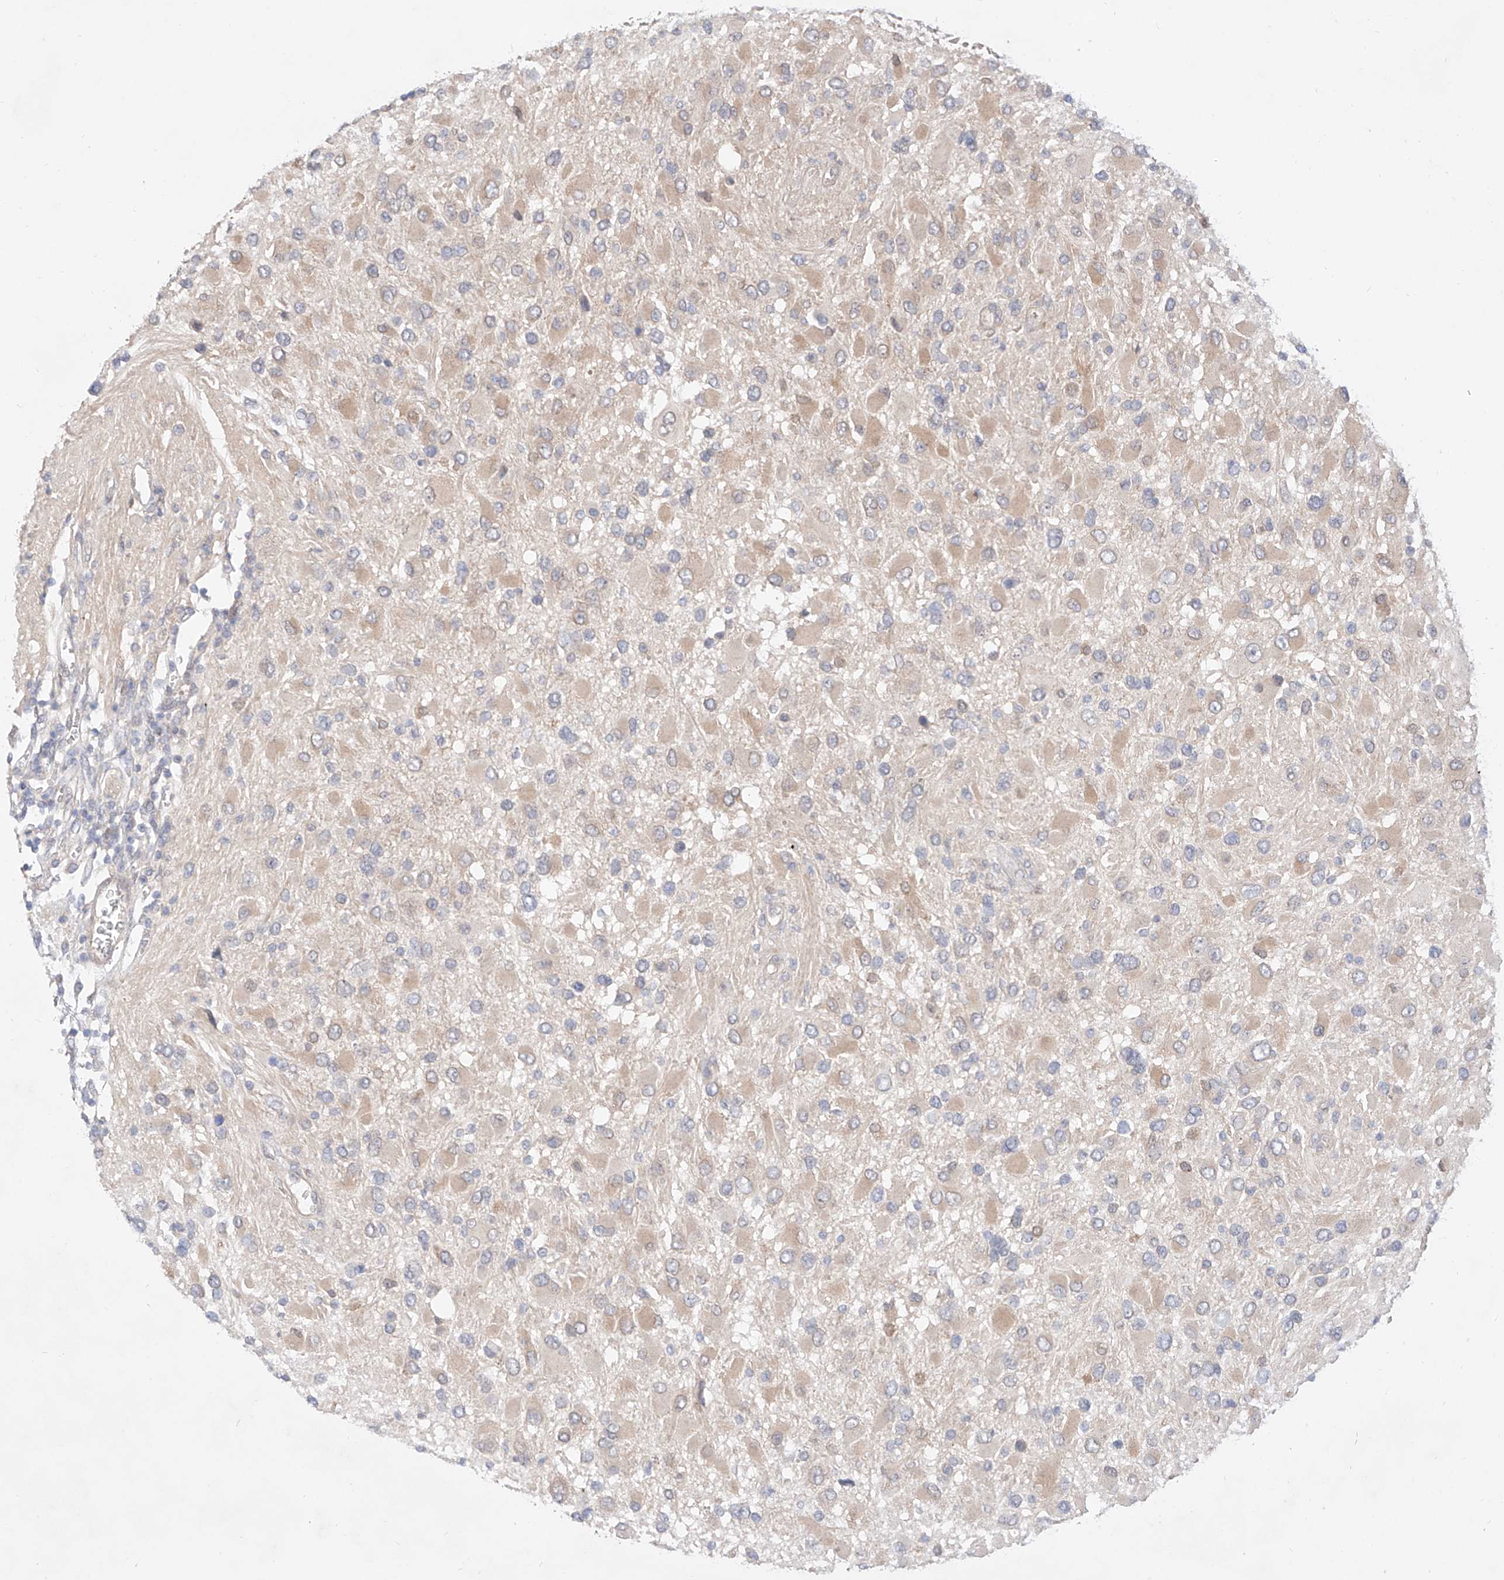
{"staining": {"intensity": "weak", "quantity": "25%-75%", "location": "cytoplasmic/membranous"}, "tissue": "glioma", "cell_type": "Tumor cells", "image_type": "cancer", "snomed": [{"axis": "morphology", "description": "Glioma, malignant, High grade"}, {"axis": "topography", "description": "Brain"}], "caption": "This is a photomicrograph of immunohistochemistry (IHC) staining of glioma, which shows weak staining in the cytoplasmic/membranous of tumor cells.", "gene": "ZNF124", "patient": {"sex": "male", "age": 53}}